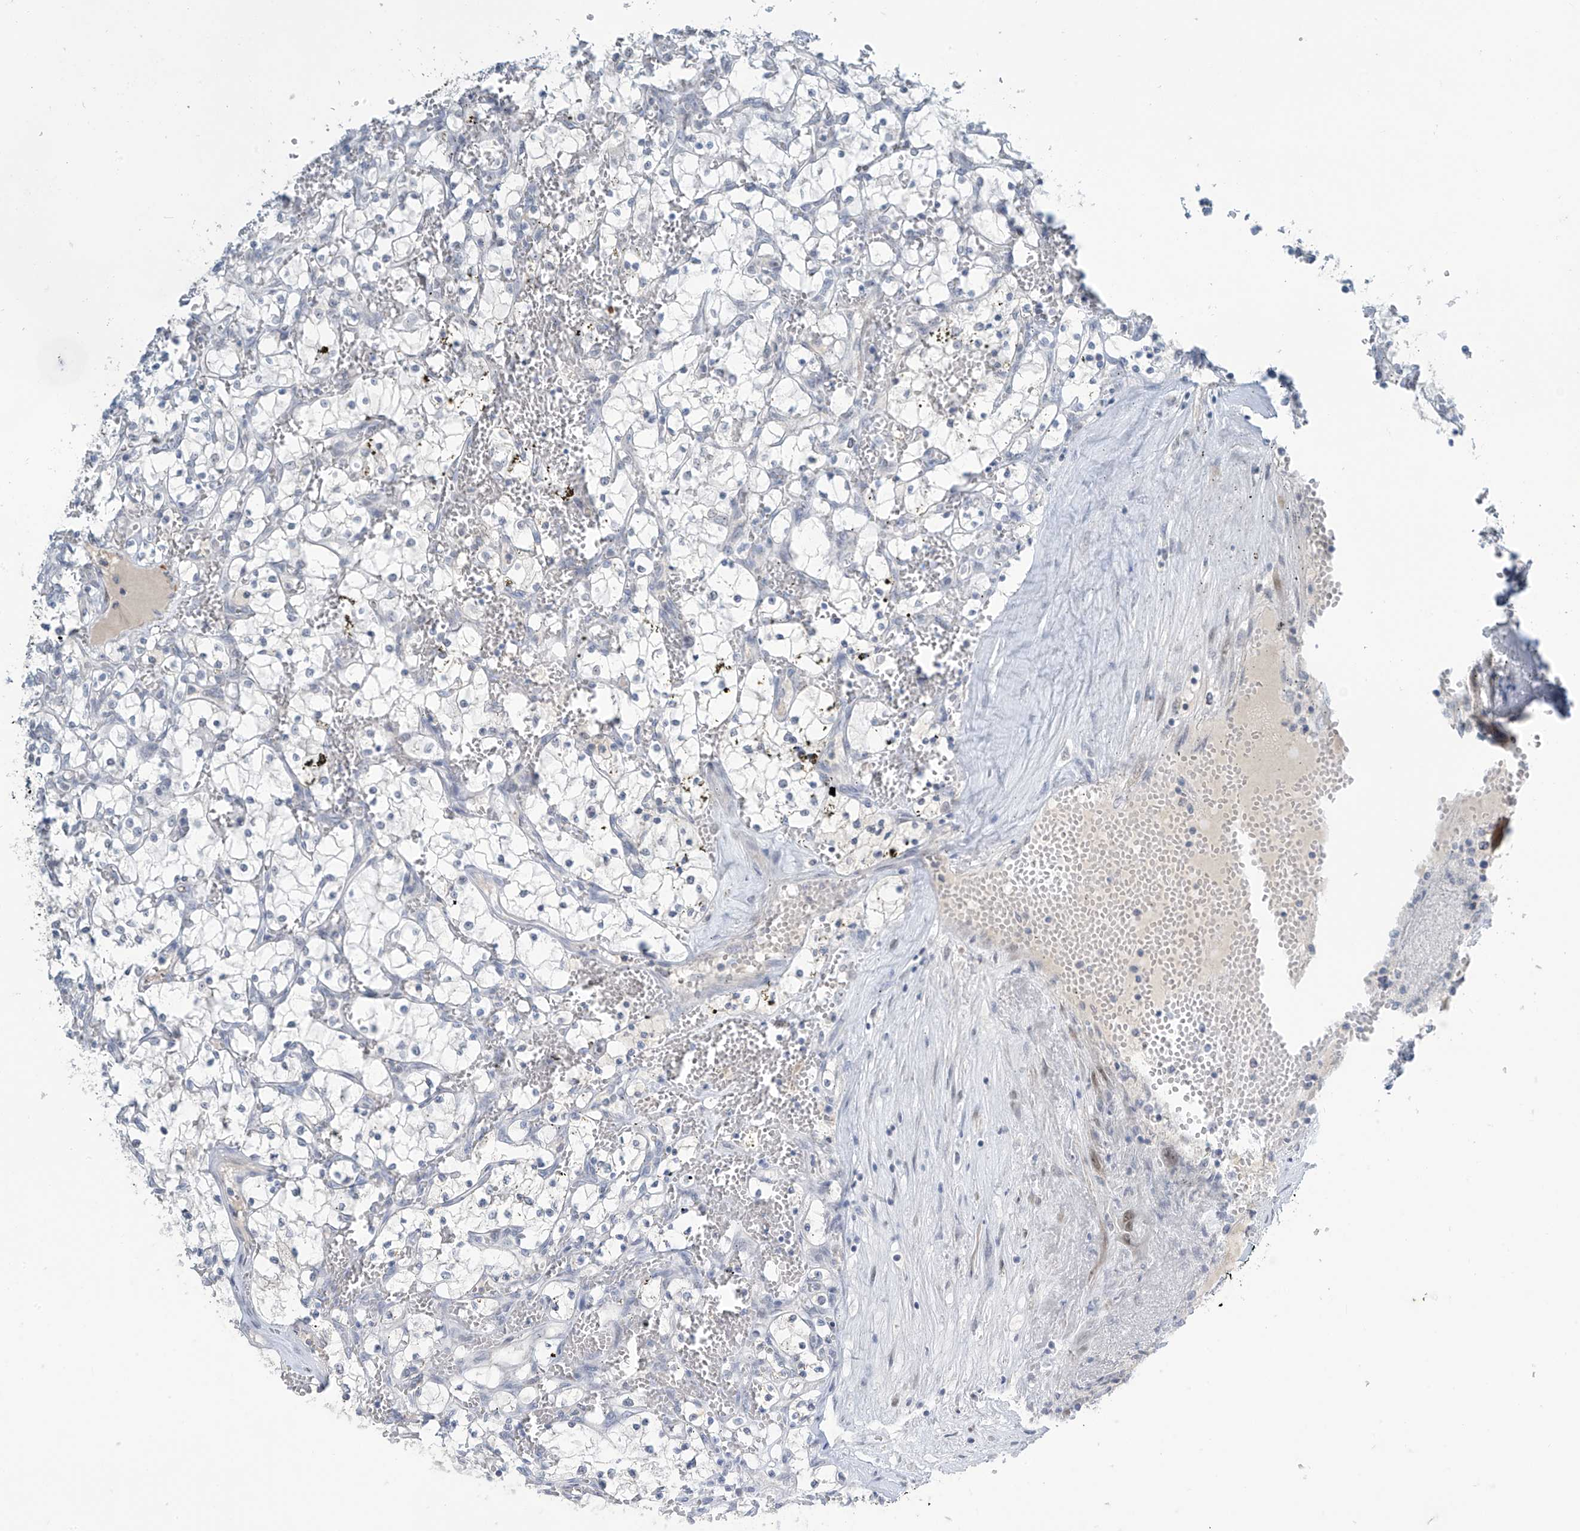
{"staining": {"intensity": "negative", "quantity": "none", "location": "none"}, "tissue": "renal cancer", "cell_type": "Tumor cells", "image_type": "cancer", "snomed": [{"axis": "morphology", "description": "Adenocarcinoma, NOS"}, {"axis": "topography", "description": "Kidney"}], "caption": "Renal cancer was stained to show a protein in brown. There is no significant positivity in tumor cells.", "gene": "METAP1D", "patient": {"sex": "female", "age": 69}}